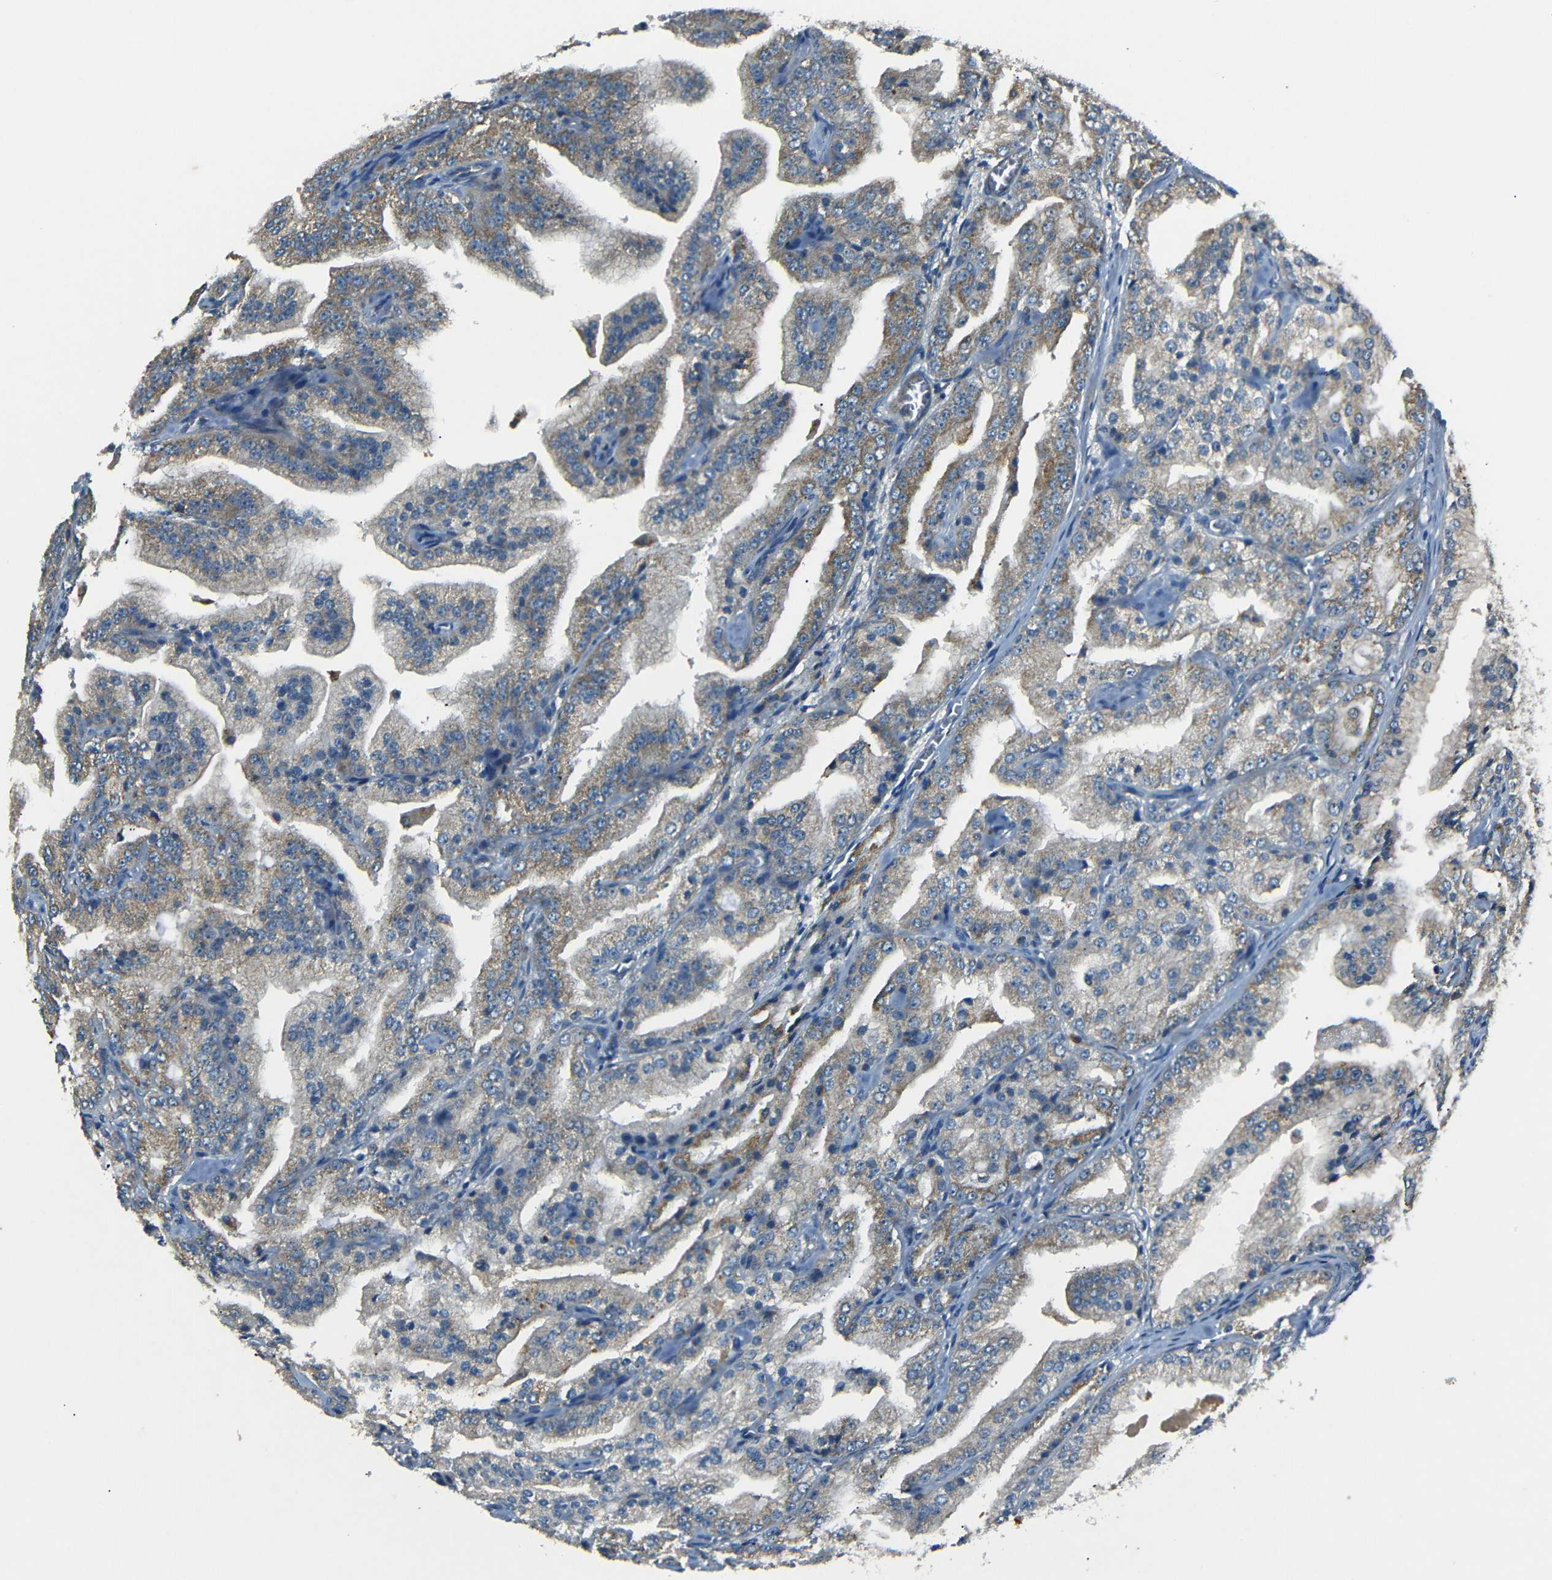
{"staining": {"intensity": "moderate", "quantity": "25%-75%", "location": "cytoplasmic/membranous"}, "tissue": "prostate cancer", "cell_type": "Tumor cells", "image_type": "cancer", "snomed": [{"axis": "morphology", "description": "Adenocarcinoma, High grade"}, {"axis": "topography", "description": "Prostate"}], "caption": "Brown immunohistochemical staining in prostate cancer (adenocarcinoma (high-grade)) exhibits moderate cytoplasmic/membranous positivity in approximately 25%-75% of tumor cells.", "gene": "NETO2", "patient": {"sex": "male", "age": 61}}